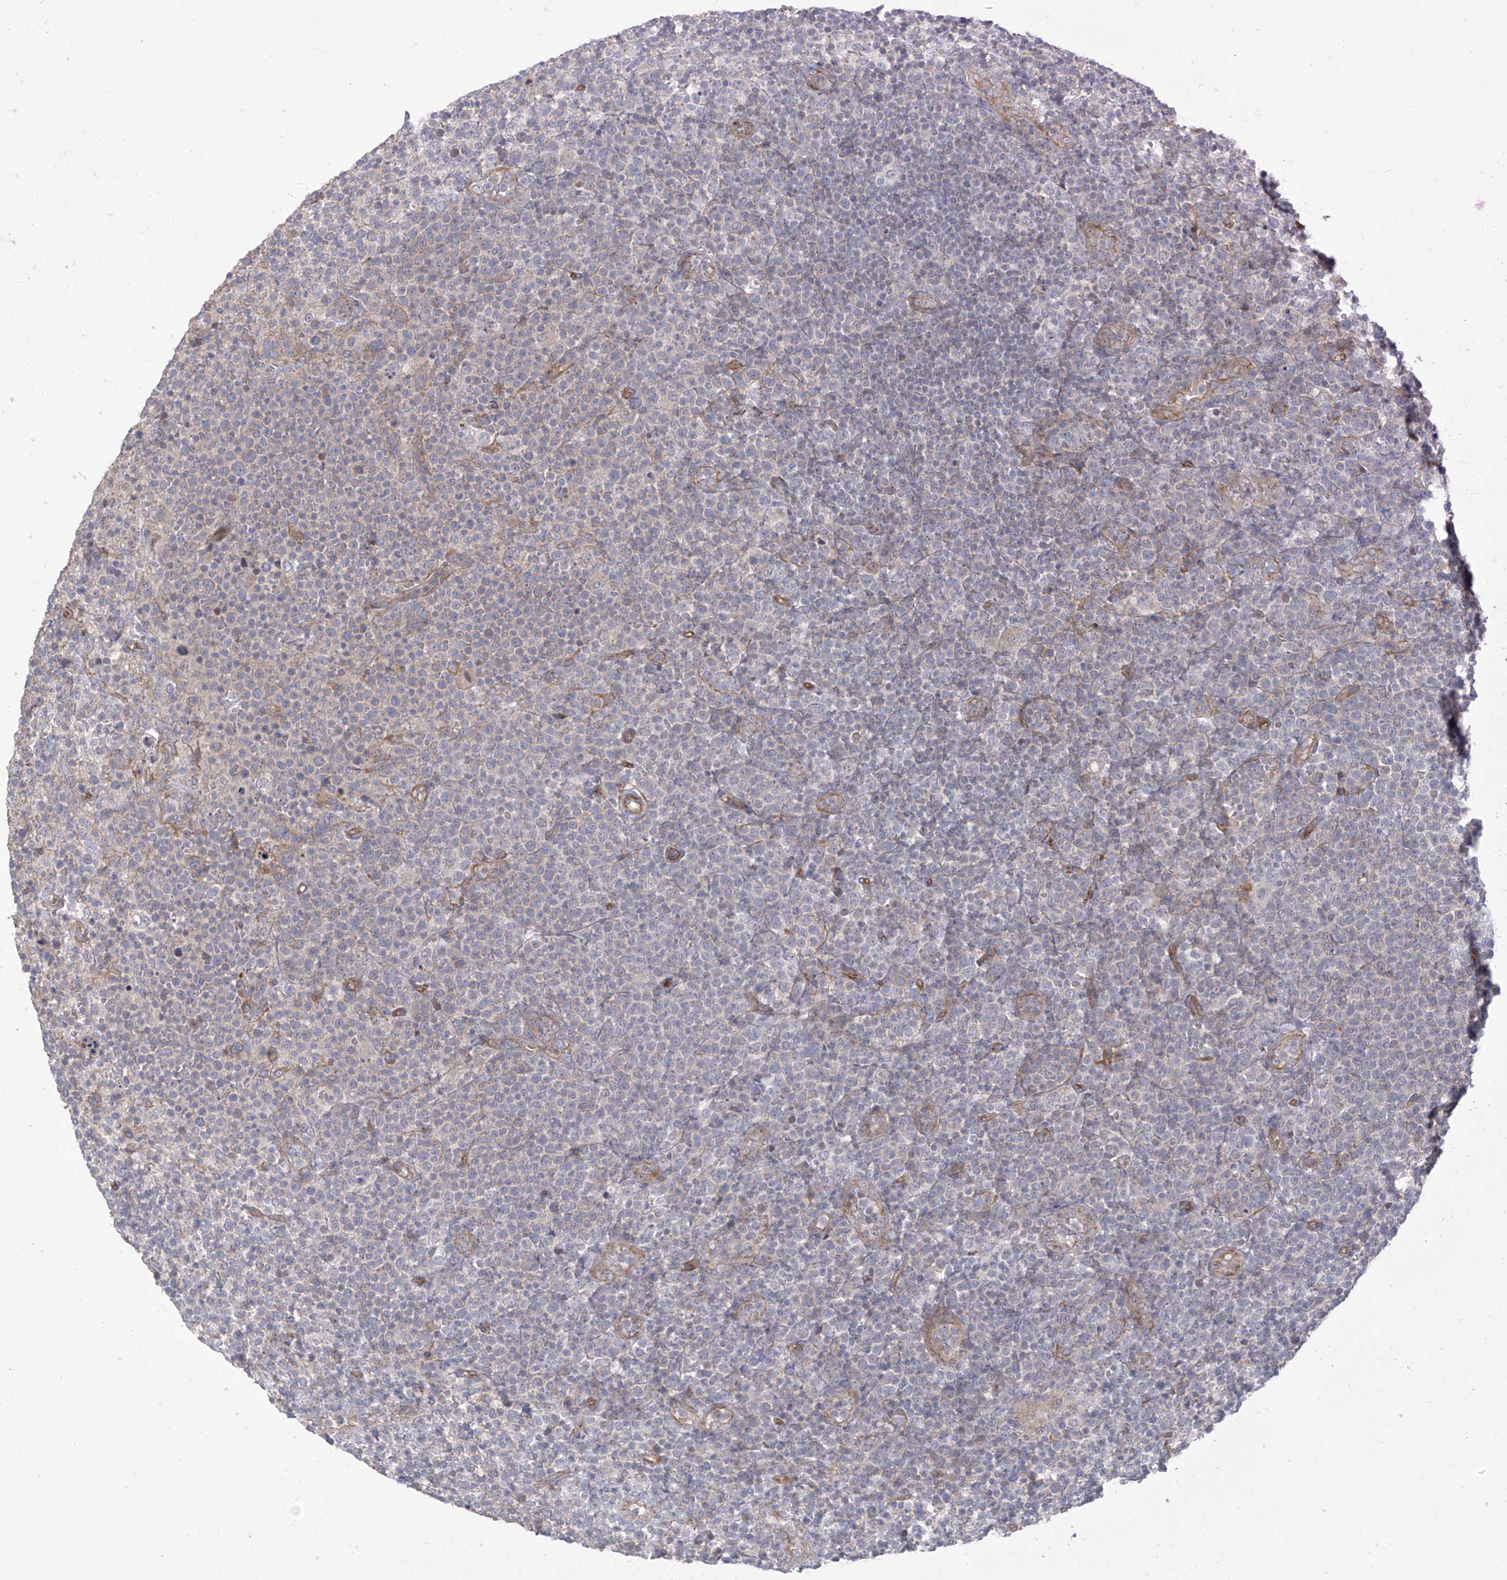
{"staining": {"intensity": "negative", "quantity": "none", "location": "none"}, "tissue": "lymphoma", "cell_type": "Tumor cells", "image_type": "cancer", "snomed": [{"axis": "morphology", "description": "Malignant lymphoma, non-Hodgkin's type, High grade"}, {"axis": "topography", "description": "Lymph node"}], "caption": "DAB immunohistochemical staining of human lymphoma shows no significant positivity in tumor cells.", "gene": "EPHX4", "patient": {"sex": "male", "age": 61}}